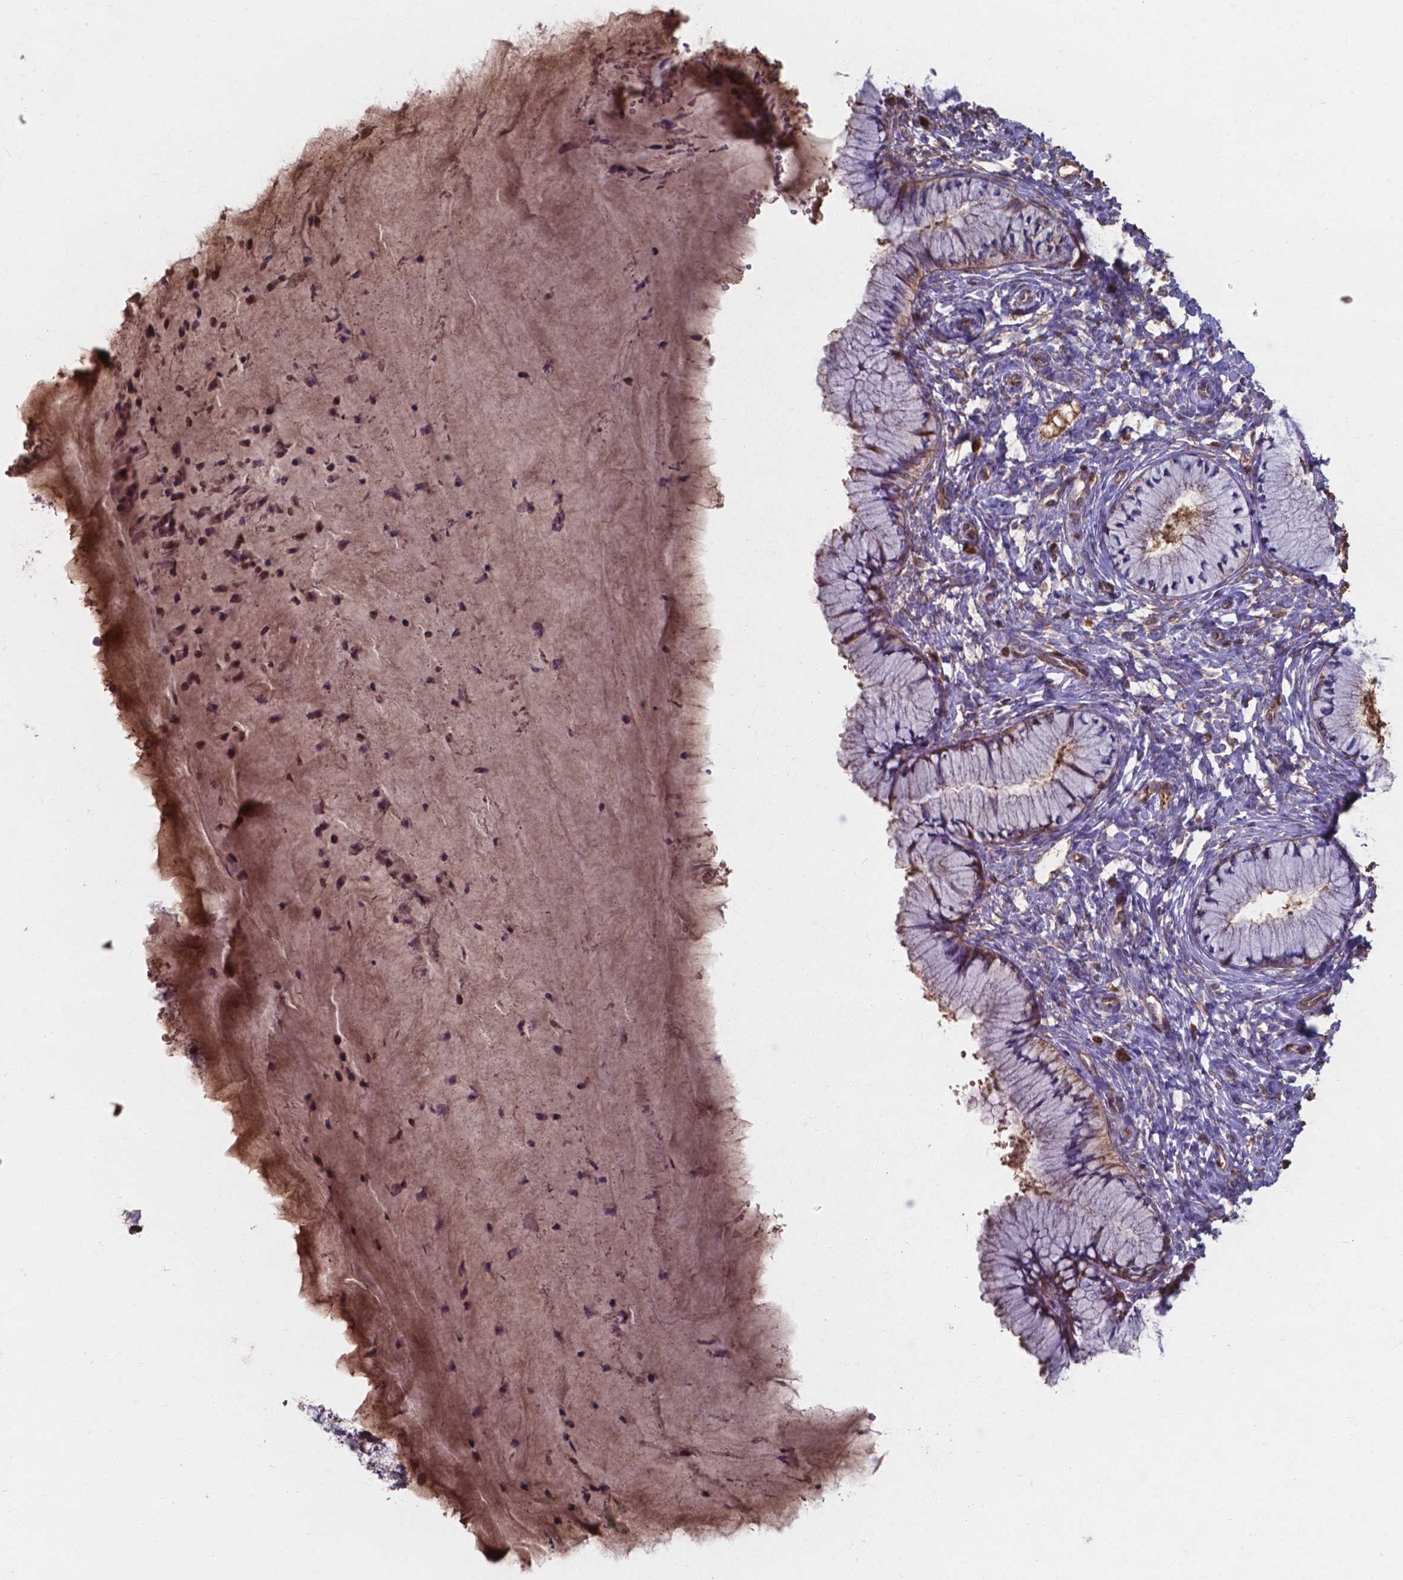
{"staining": {"intensity": "moderate", "quantity": ">75%", "location": "cytoplasmic/membranous"}, "tissue": "cervix", "cell_type": "Glandular cells", "image_type": "normal", "snomed": [{"axis": "morphology", "description": "Normal tissue, NOS"}, {"axis": "topography", "description": "Cervix"}], "caption": "This histopathology image exhibits normal cervix stained with IHC to label a protein in brown. The cytoplasmic/membranous of glandular cells show moderate positivity for the protein. Nuclei are counter-stained blue.", "gene": "SERPINA1", "patient": {"sex": "female", "age": 37}}